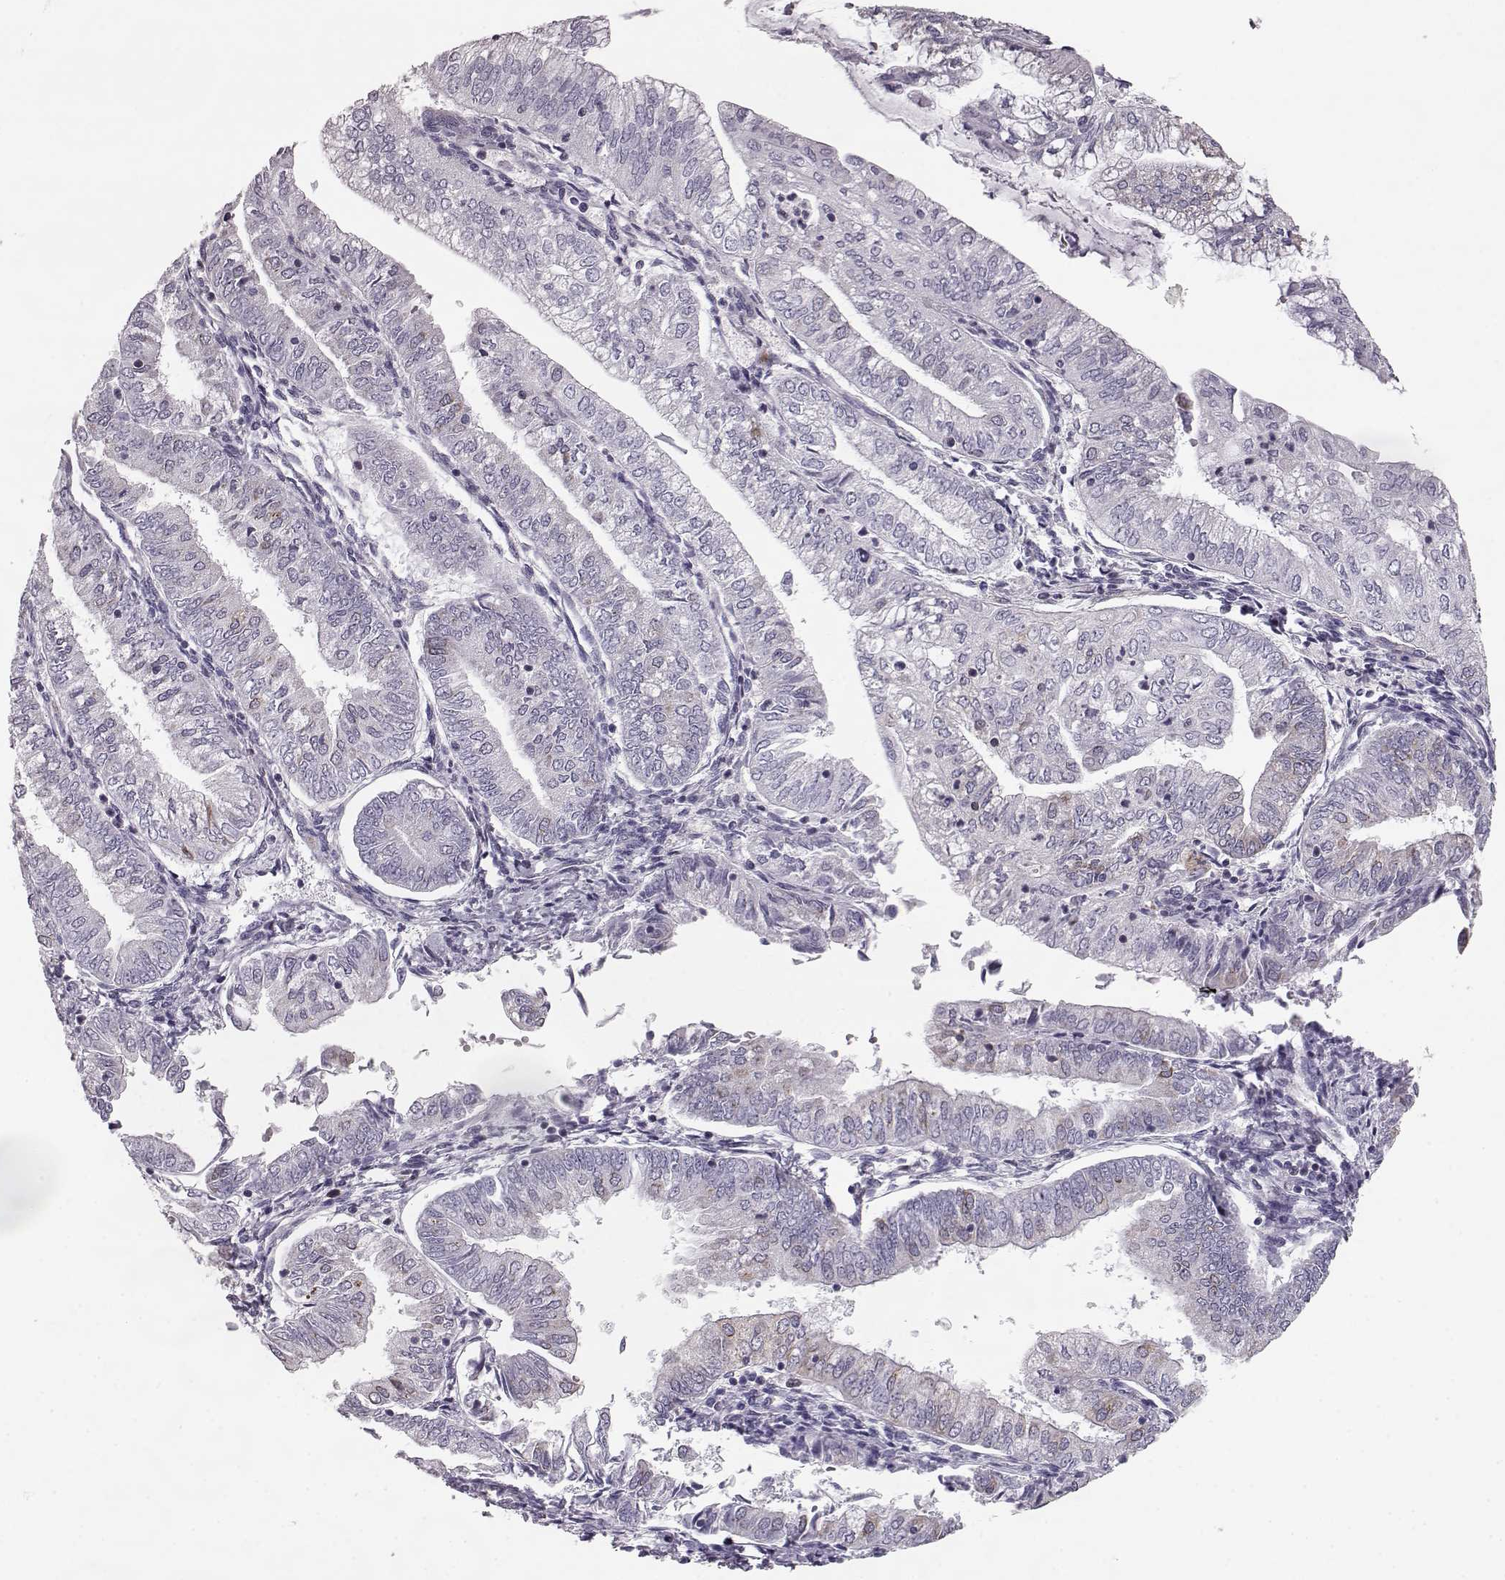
{"staining": {"intensity": "moderate", "quantity": "<25%", "location": "cytoplasmic/membranous"}, "tissue": "endometrial cancer", "cell_type": "Tumor cells", "image_type": "cancer", "snomed": [{"axis": "morphology", "description": "Adenocarcinoma, NOS"}, {"axis": "topography", "description": "Endometrium"}], "caption": "A photomicrograph showing moderate cytoplasmic/membranous expression in approximately <25% of tumor cells in endometrial adenocarcinoma, as visualized by brown immunohistochemical staining.", "gene": "ELOVL5", "patient": {"sex": "female", "age": 55}}